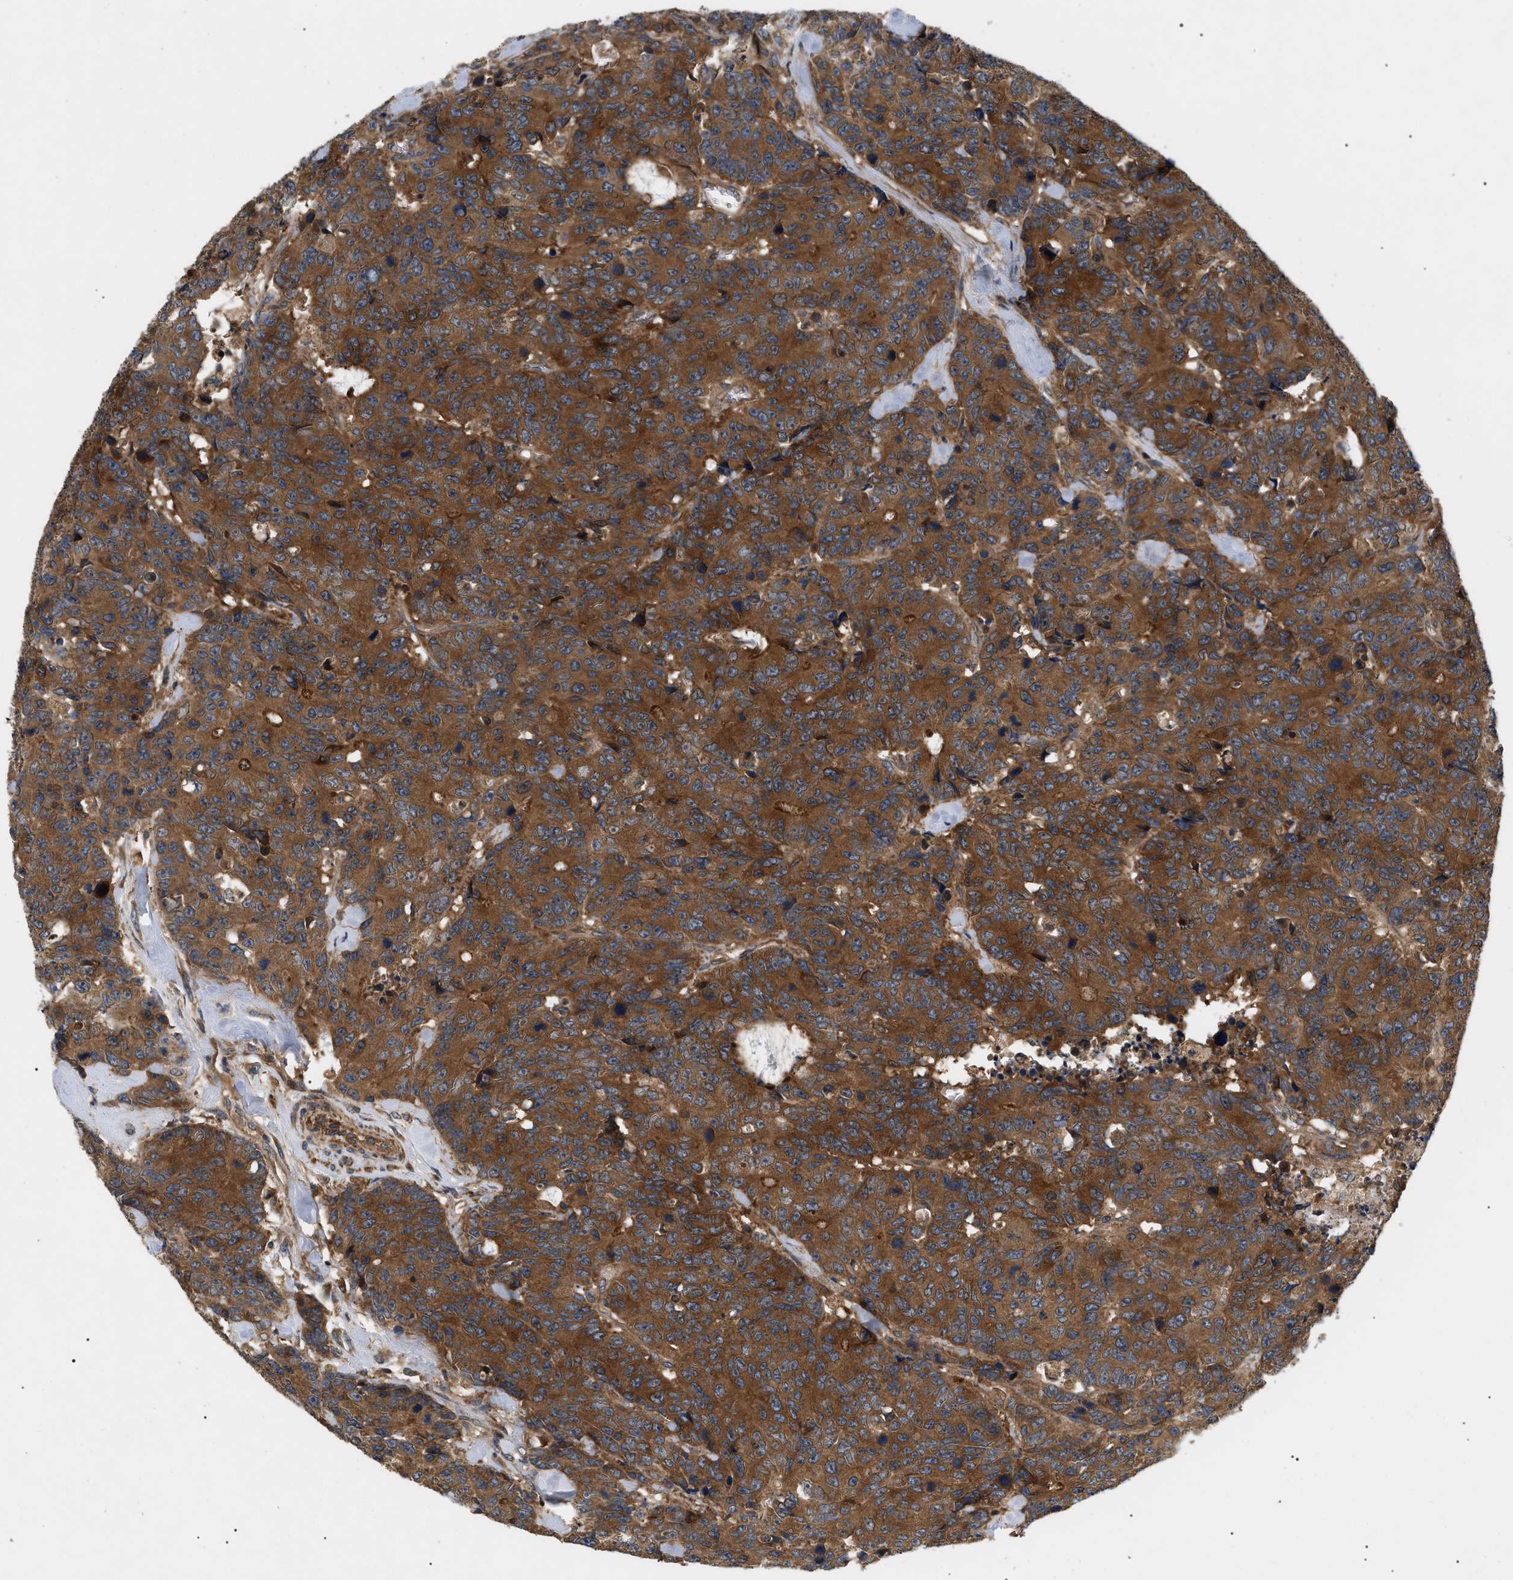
{"staining": {"intensity": "strong", "quantity": ">75%", "location": "cytoplasmic/membranous"}, "tissue": "colorectal cancer", "cell_type": "Tumor cells", "image_type": "cancer", "snomed": [{"axis": "morphology", "description": "Adenocarcinoma, NOS"}, {"axis": "topography", "description": "Colon"}], "caption": "Brown immunohistochemical staining in colorectal adenocarcinoma reveals strong cytoplasmic/membranous staining in approximately >75% of tumor cells.", "gene": "PPM1B", "patient": {"sex": "female", "age": 86}}